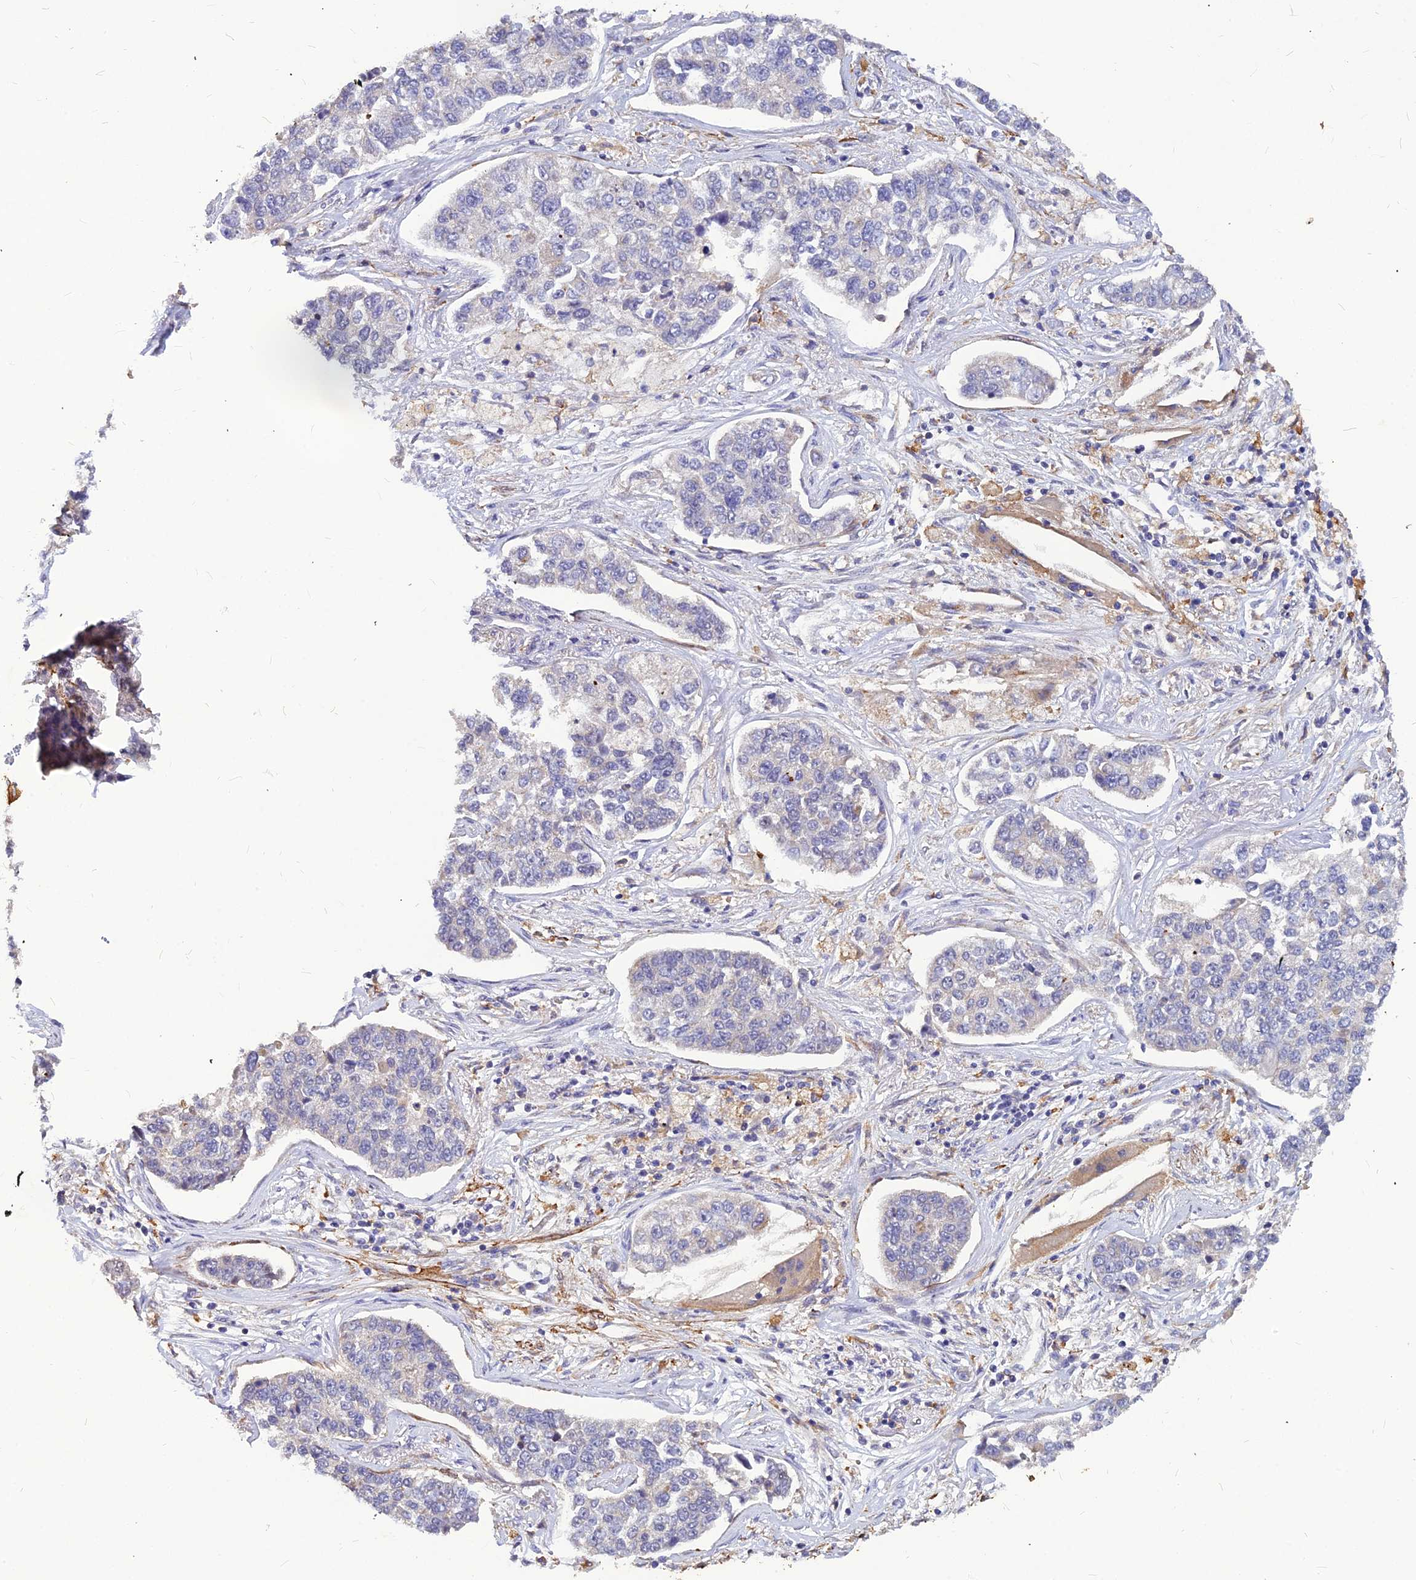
{"staining": {"intensity": "negative", "quantity": "none", "location": "none"}, "tissue": "lung cancer", "cell_type": "Tumor cells", "image_type": "cancer", "snomed": [{"axis": "morphology", "description": "Adenocarcinoma, NOS"}, {"axis": "topography", "description": "Lung"}], "caption": "Adenocarcinoma (lung) was stained to show a protein in brown. There is no significant expression in tumor cells. Brightfield microscopy of immunohistochemistry (IHC) stained with DAB (3,3'-diaminobenzidine) (brown) and hematoxylin (blue), captured at high magnification.", "gene": "LEKR1", "patient": {"sex": "male", "age": 49}}